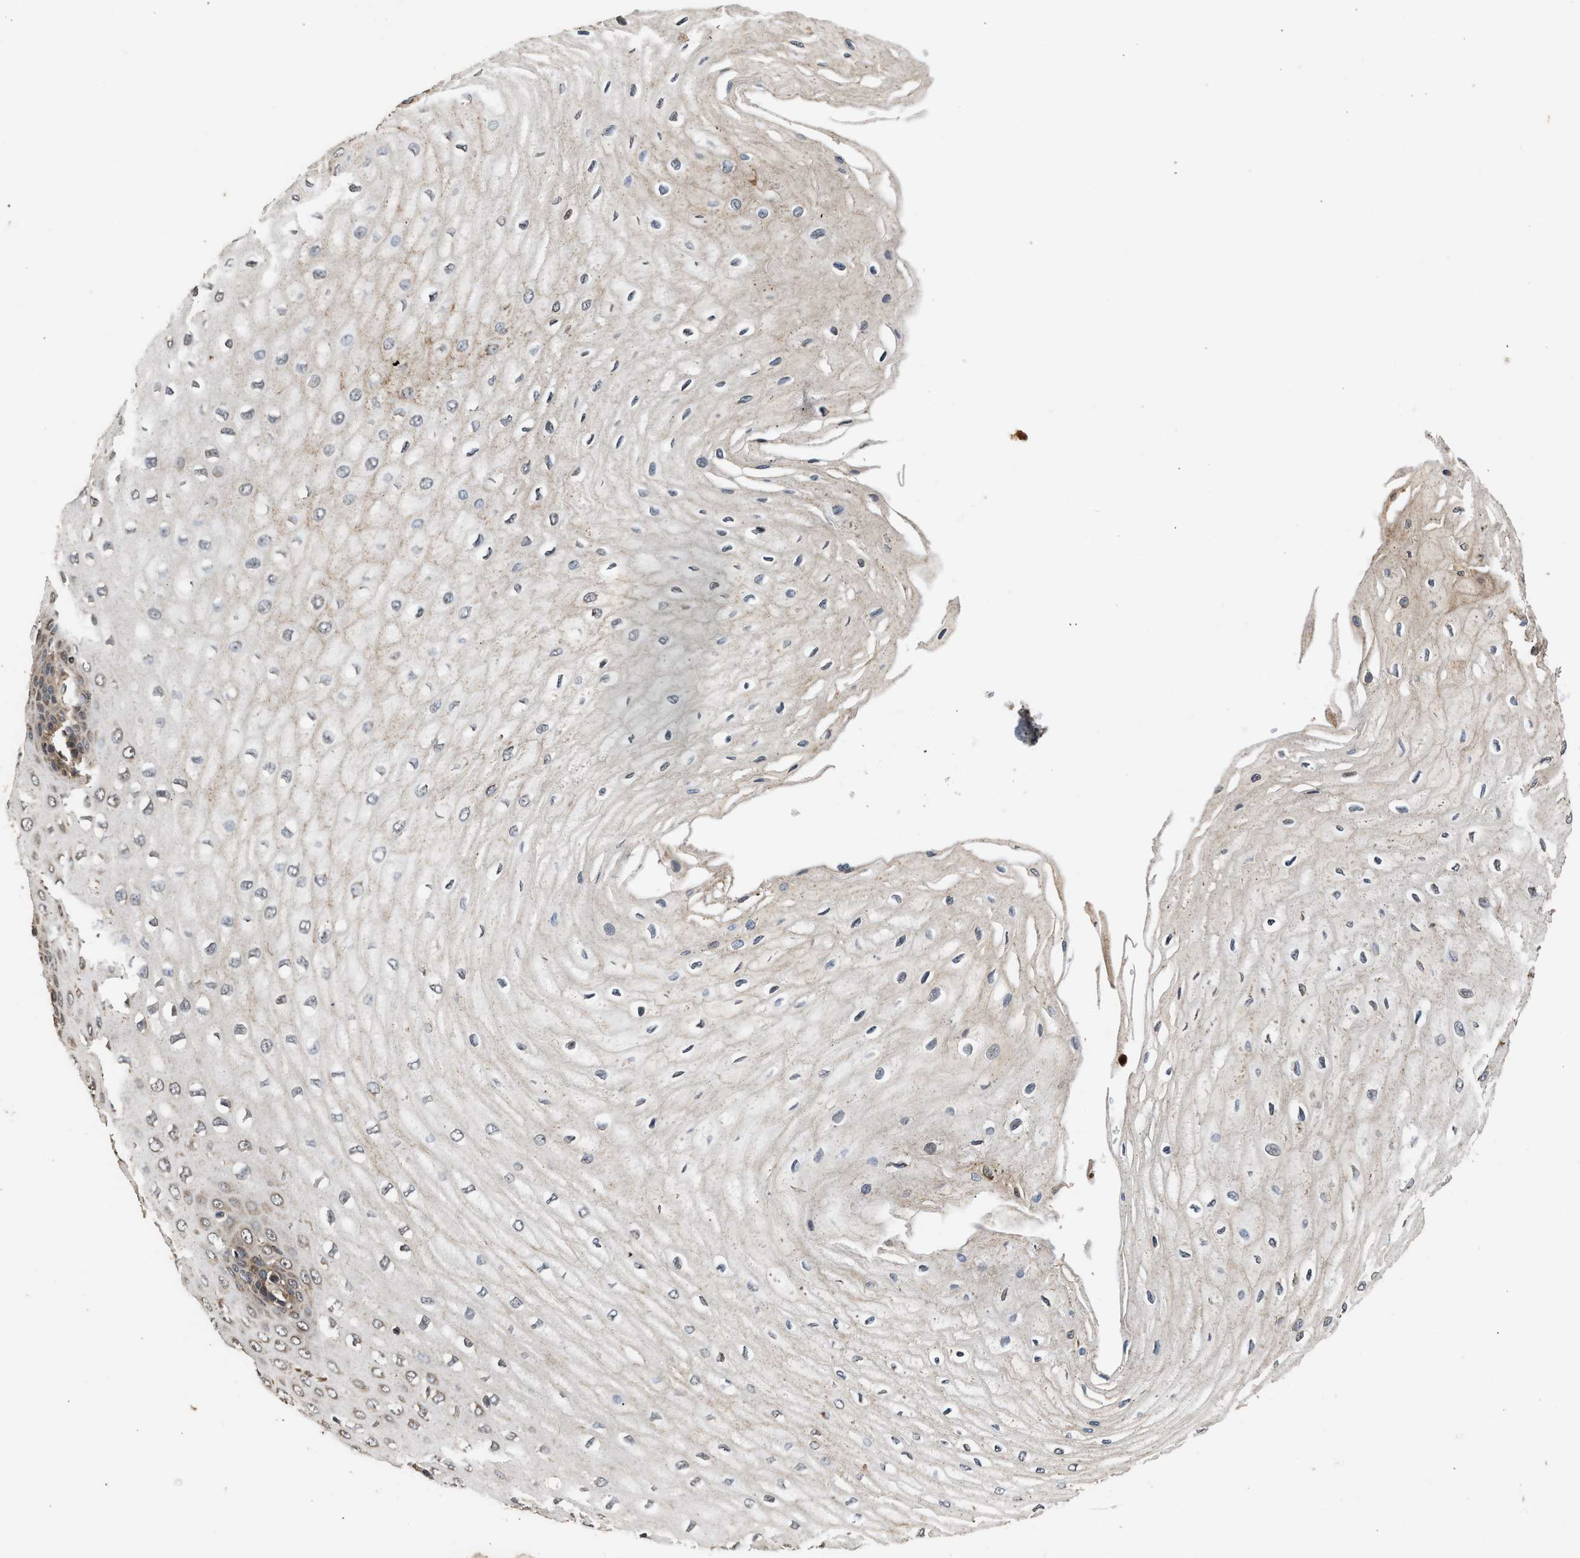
{"staining": {"intensity": "weak", "quantity": "25%-75%", "location": "cytoplasmic/membranous"}, "tissue": "esophagus", "cell_type": "Squamous epithelial cells", "image_type": "normal", "snomed": [{"axis": "morphology", "description": "Normal tissue, NOS"}, {"axis": "morphology", "description": "Squamous cell carcinoma, NOS"}, {"axis": "topography", "description": "Esophagus"}], "caption": "A histopathology image of esophagus stained for a protein reveals weak cytoplasmic/membranous brown staining in squamous epithelial cells.", "gene": "CTSV", "patient": {"sex": "male", "age": 65}}